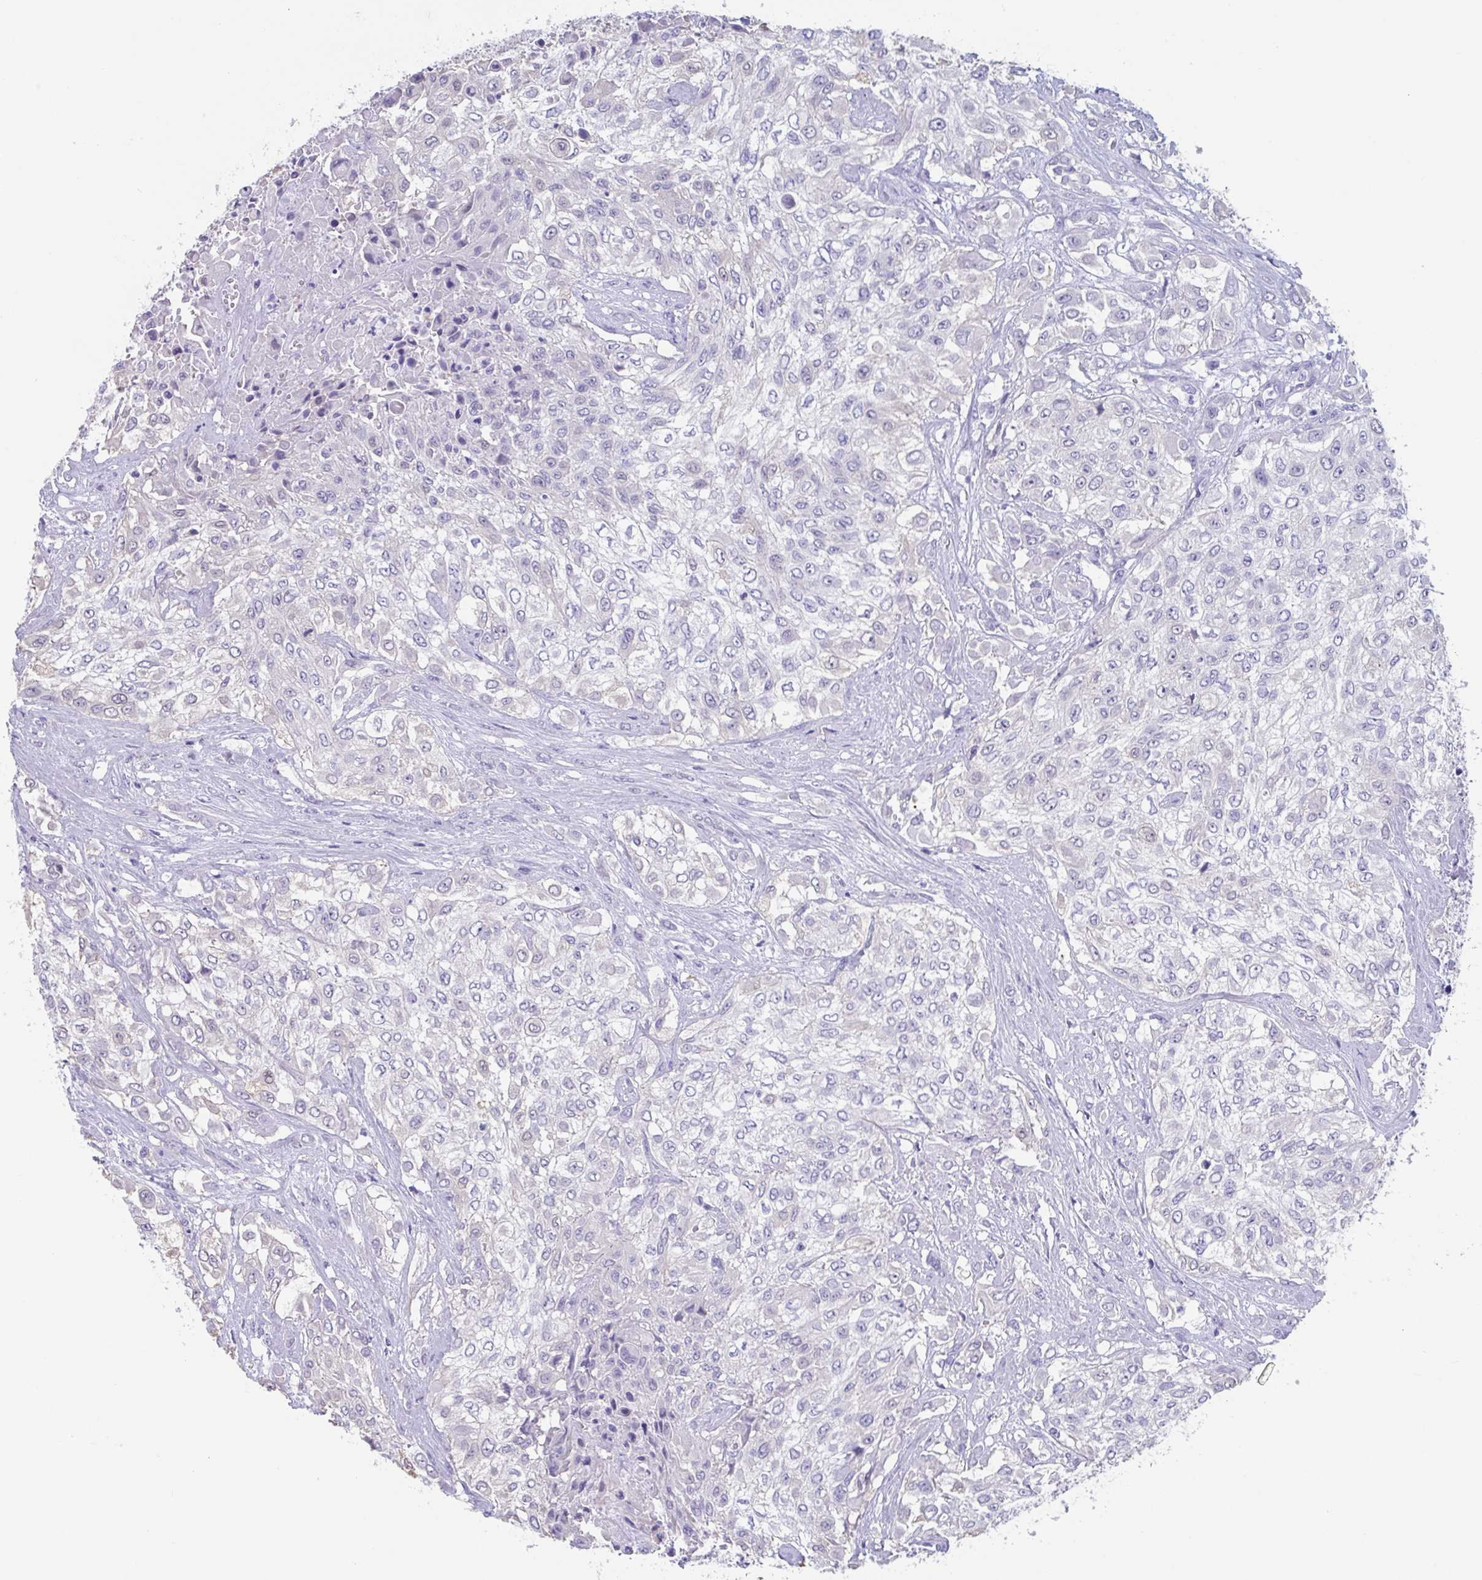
{"staining": {"intensity": "negative", "quantity": "none", "location": "none"}, "tissue": "urothelial cancer", "cell_type": "Tumor cells", "image_type": "cancer", "snomed": [{"axis": "morphology", "description": "Urothelial carcinoma, High grade"}, {"axis": "topography", "description": "Urinary bladder"}], "caption": "A micrograph of urothelial cancer stained for a protein exhibits no brown staining in tumor cells.", "gene": "TTC30B", "patient": {"sex": "male", "age": 57}}